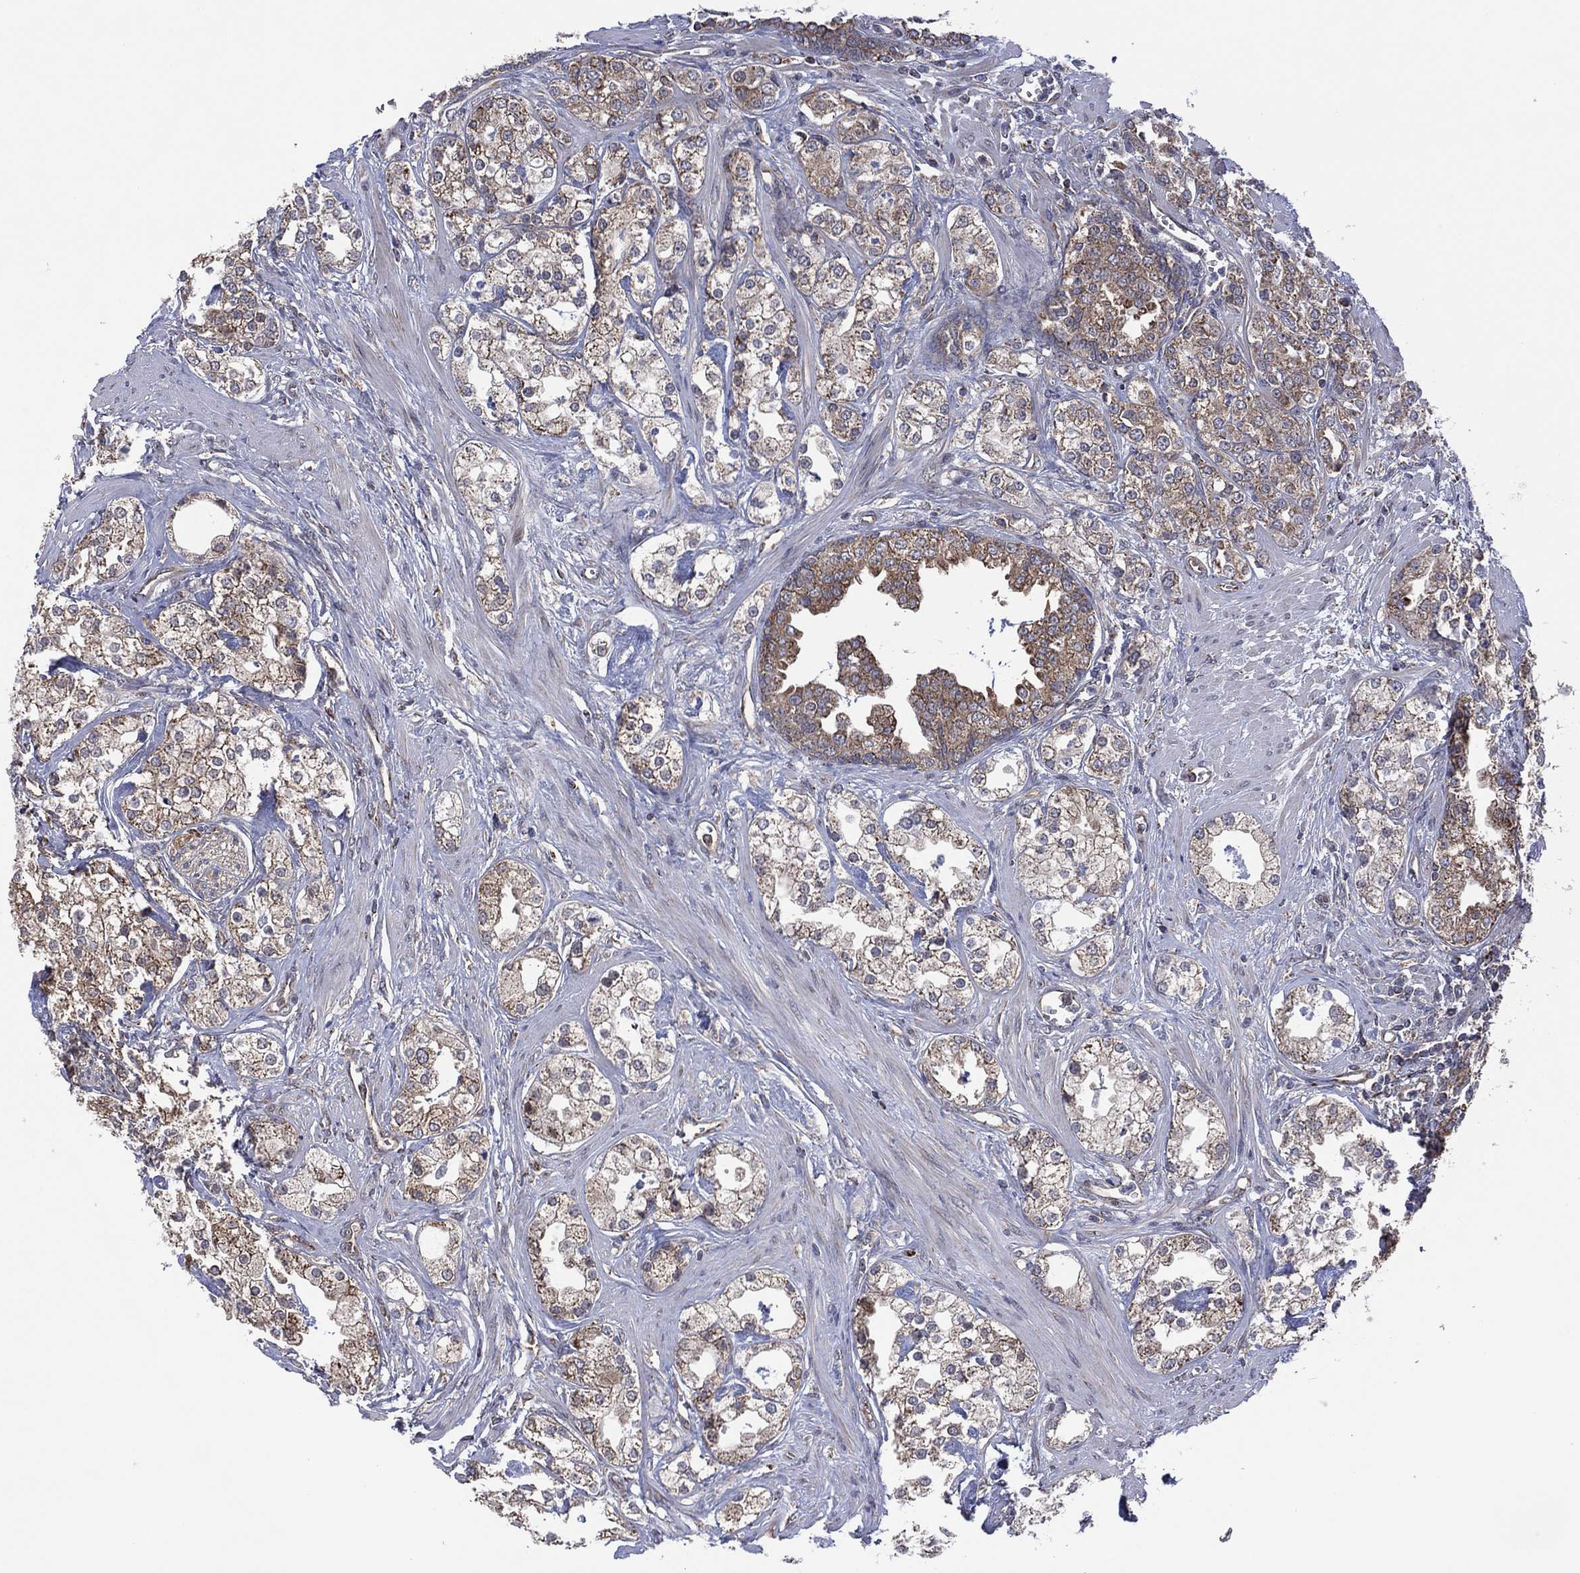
{"staining": {"intensity": "weak", "quantity": "25%-75%", "location": "cytoplasmic/membranous"}, "tissue": "prostate cancer", "cell_type": "Tumor cells", "image_type": "cancer", "snomed": [{"axis": "morphology", "description": "Adenocarcinoma, NOS"}, {"axis": "topography", "description": "Prostate and seminal vesicle, NOS"}, {"axis": "topography", "description": "Prostate"}], "caption": "This micrograph displays prostate cancer (adenocarcinoma) stained with immunohistochemistry (IHC) to label a protein in brown. The cytoplasmic/membranous of tumor cells show weak positivity for the protein. Nuclei are counter-stained blue.", "gene": "PIDD1", "patient": {"sex": "male", "age": 62}}